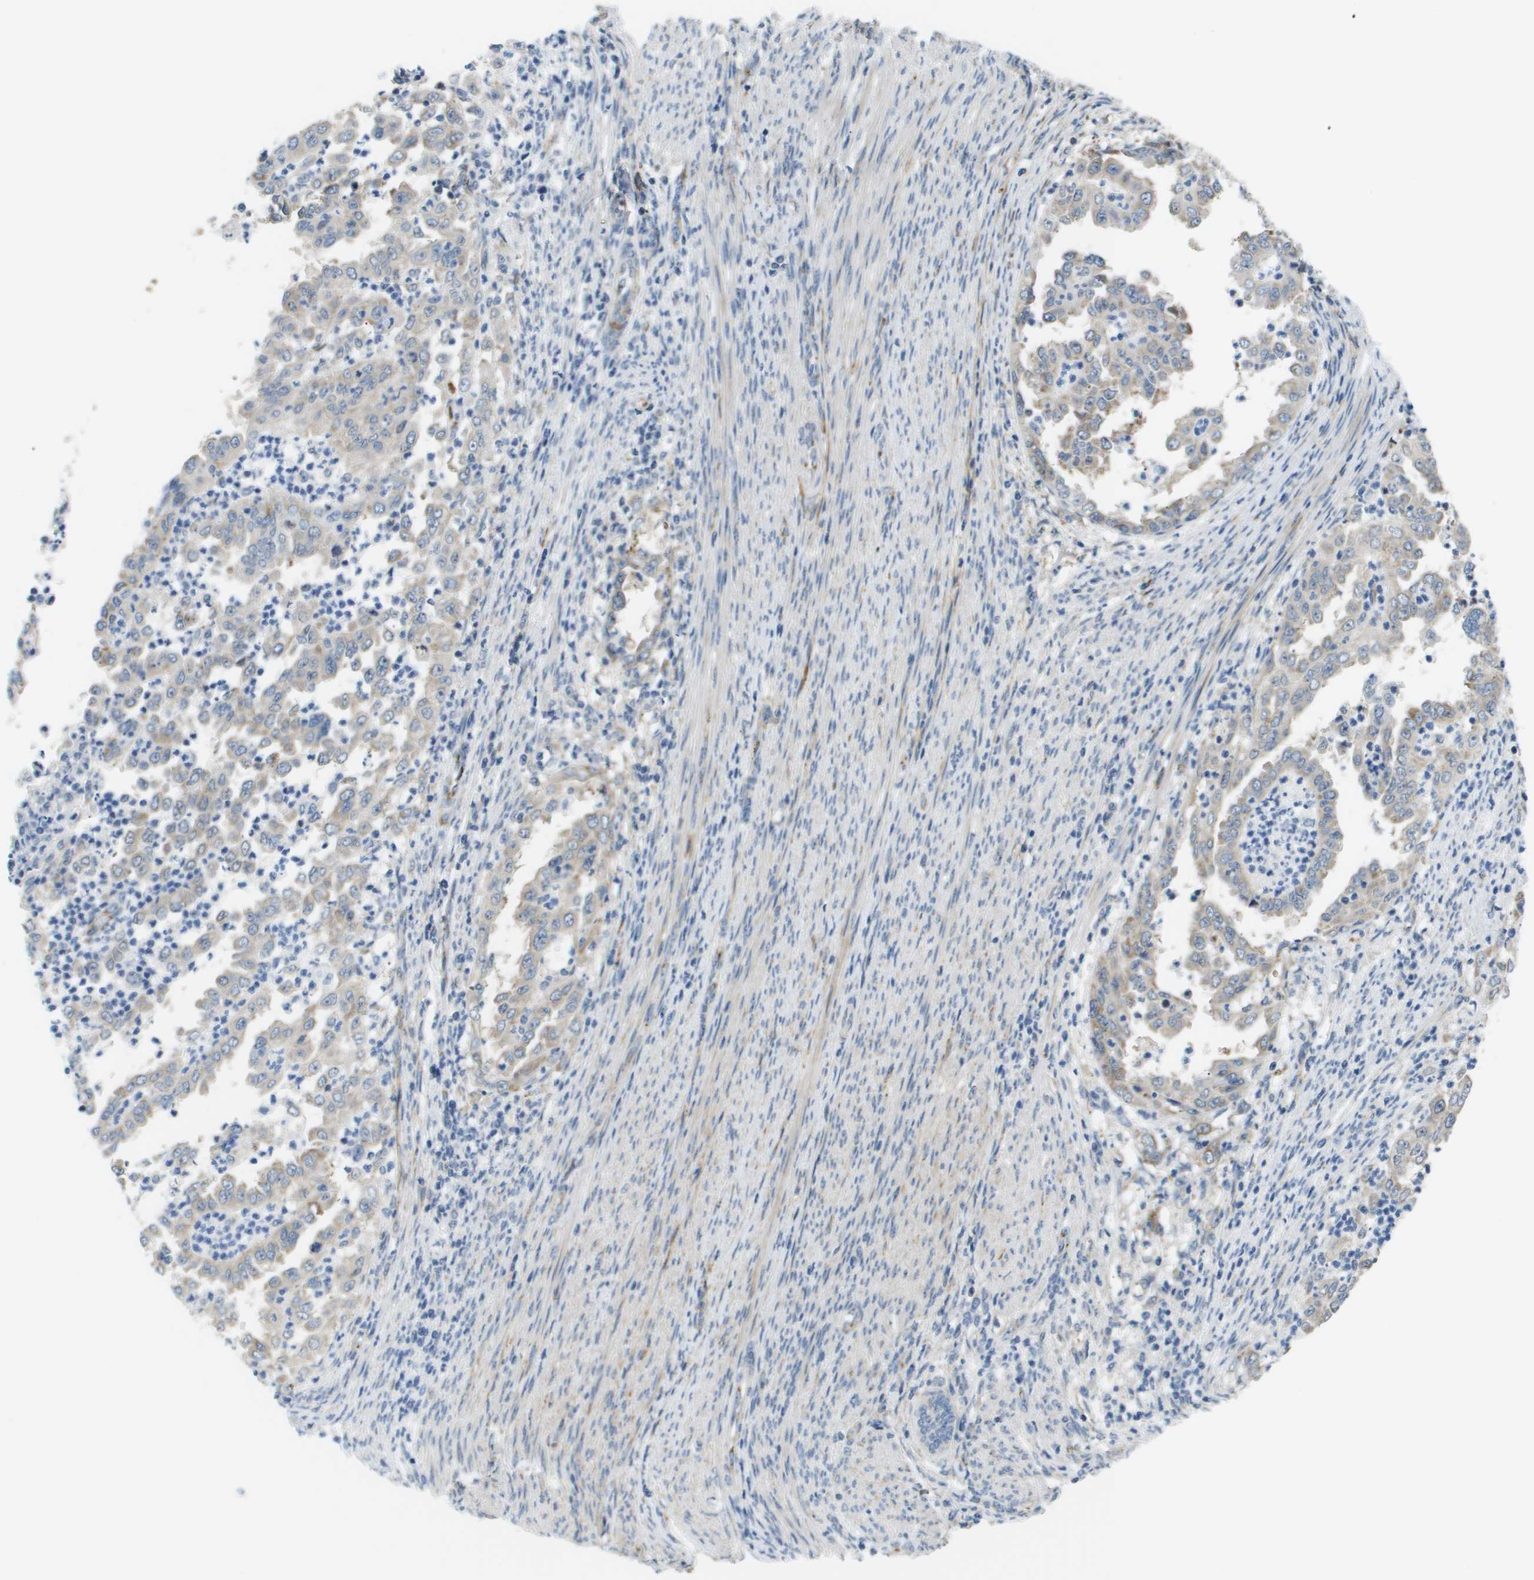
{"staining": {"intensity": "moderate", "quantity": "<25%", "location": "cytoplasmic/membranous"}, "tissue": "endometrial cancer", "cell_type": "Tumor cells", "image_type": "cancer", "snomed": [{"axis": "morphology", "description": "Adenocarcinoma, NOS"}, {"axis": "topography", "description": "Endometrium"}], "caption": "IHC of endometrial adenocarcinoma displays low levels of moderate cytoplasmic/membranous positivity in about <25% of tumor cells.", "gene": "OTUD5", "patient": {"sex": "female", "age": 85}}